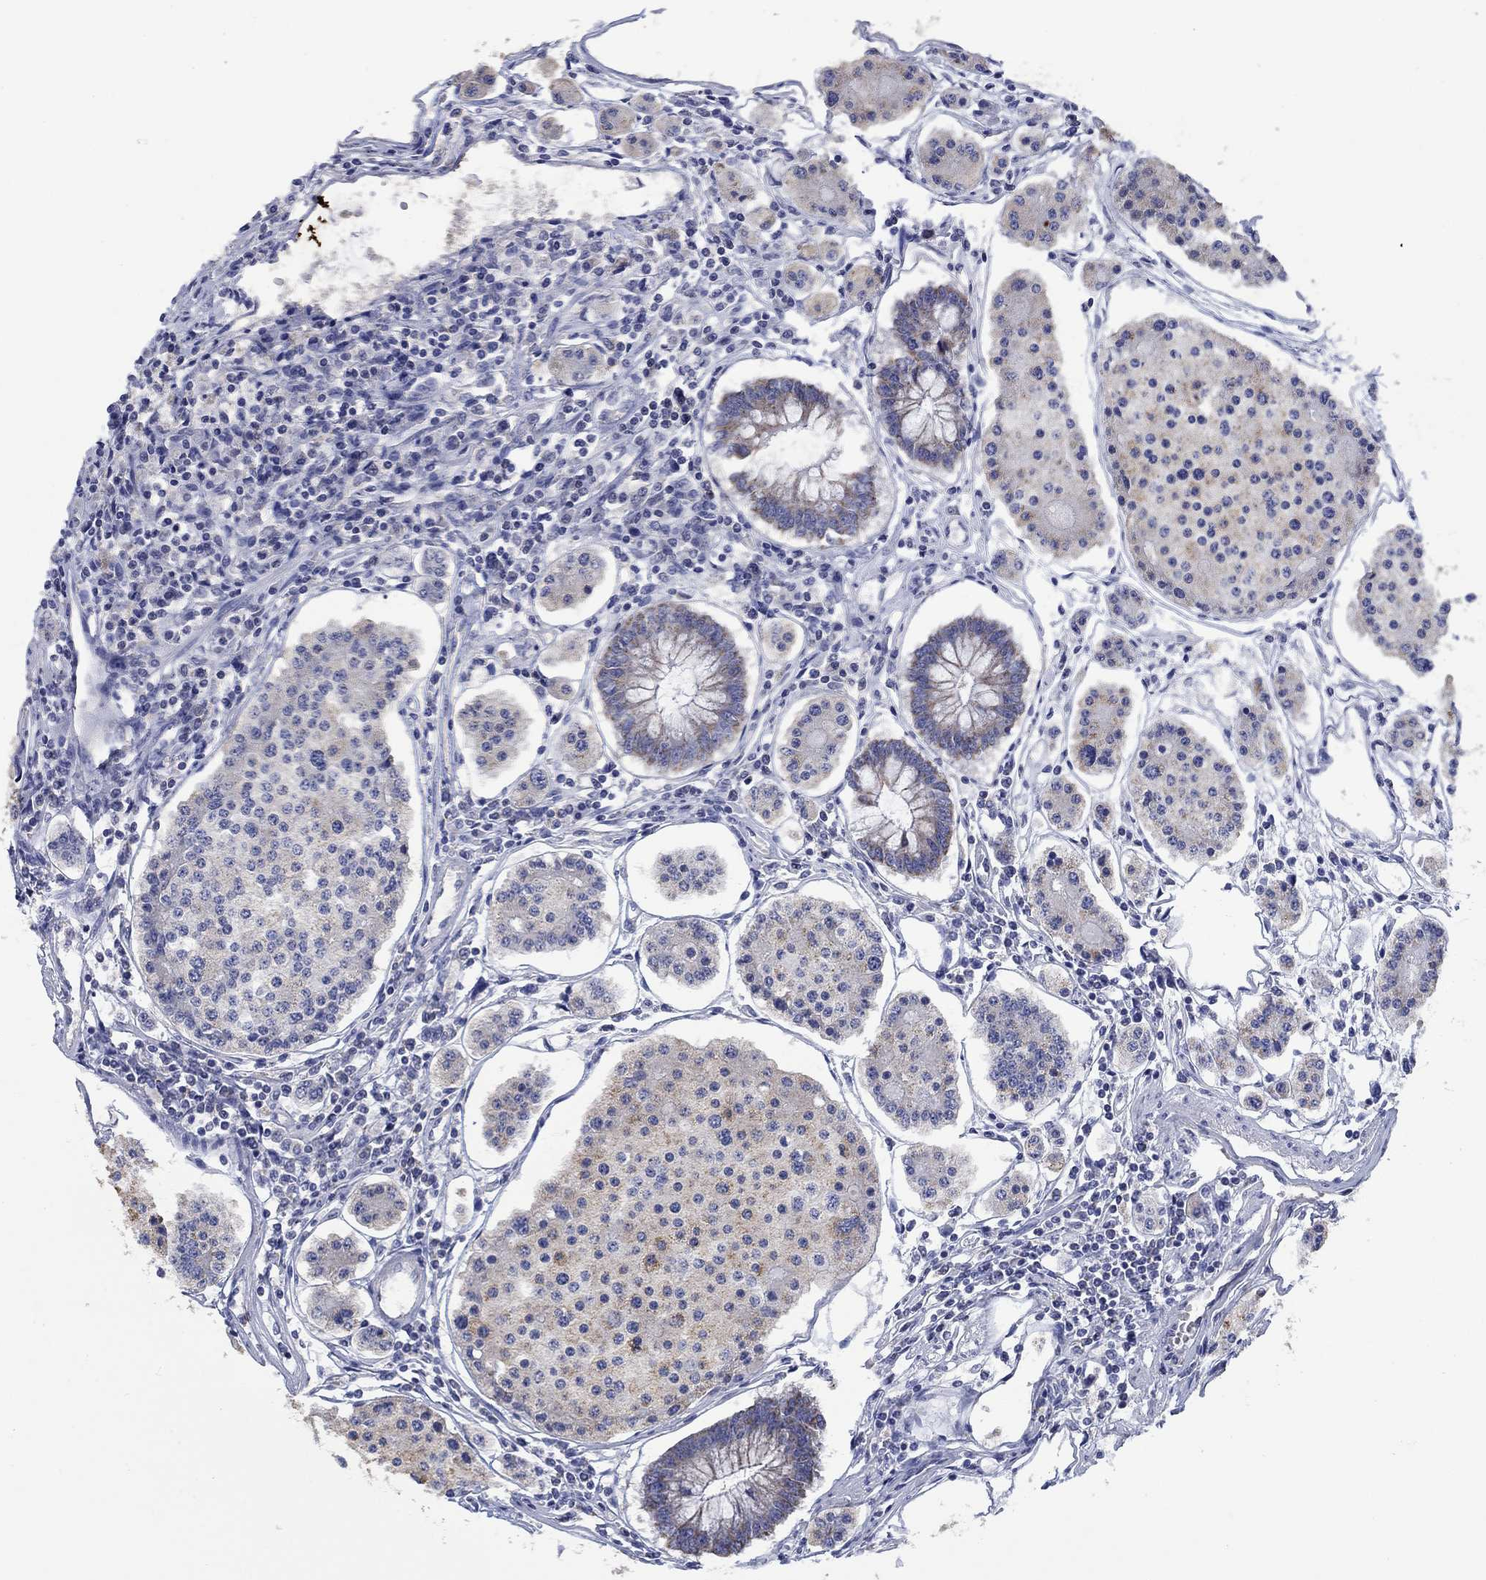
{"staining": {"intensity": "weak", "quantity": "<25%", "location": "cytoplasmic/membranous"}, "tissue": "carcinoid", "cell_type": "Tumor cells", "image_type": "cancer", "snomed": [{"axis": "morphology", "description": "Carcinoid, malignant, NOS"}, {"axis": "topography", "description": "Small intestine"}], "caption": "A histopathology image of human carcinoid is negative for staining in tumor cells.", "gene": "CLVS1", "patient": {"sex": "female", "age": 65}}